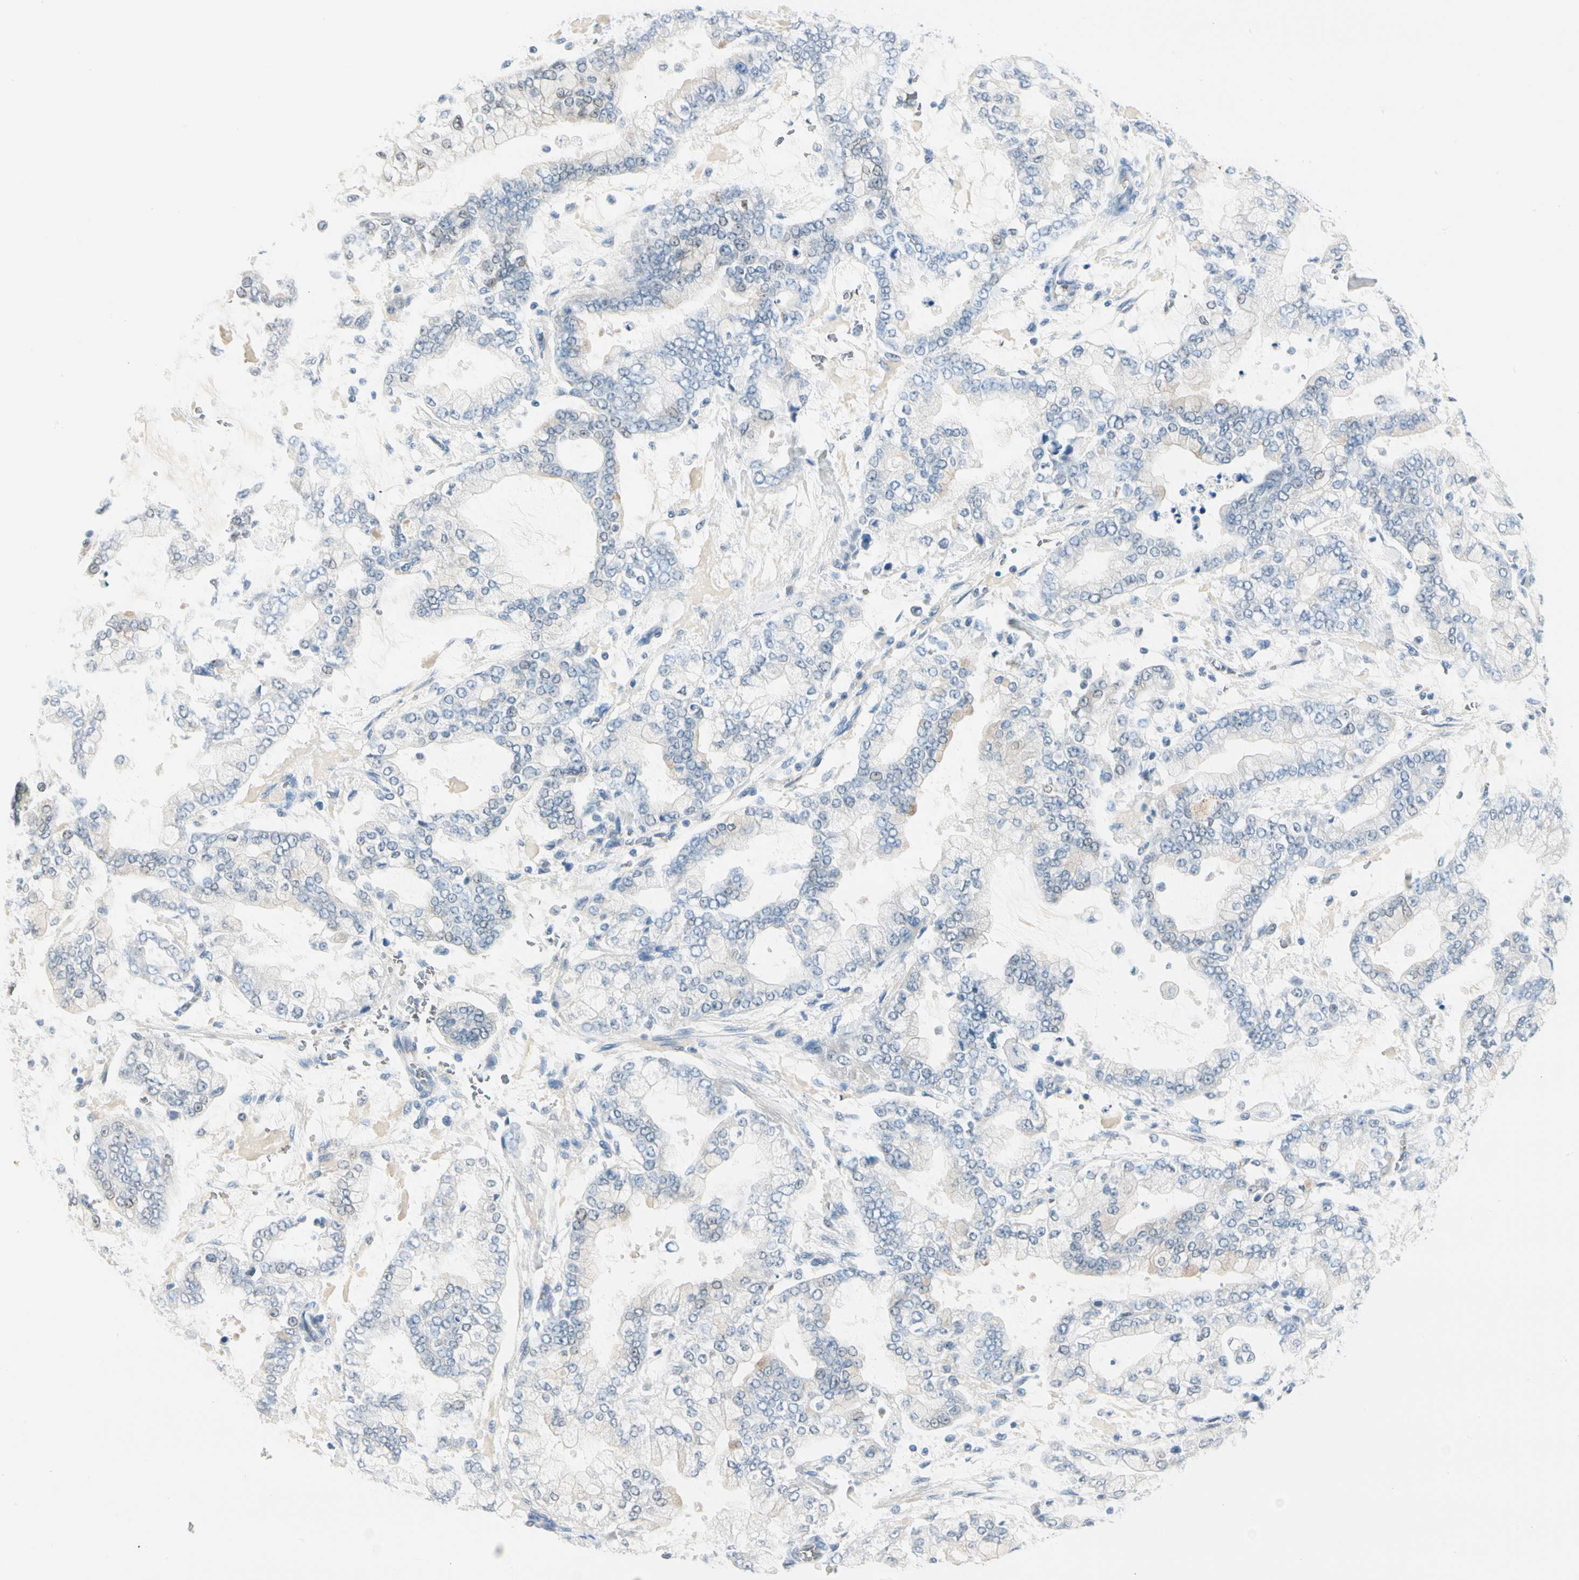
{"staining": {"intensity": "negative", "quantity": "none", "location": "none"}, "tissue": "stomach cancer", "cell_type": "Tumor cells", "image_type": "cancer", "snomed": [{"axis": "morphology", "description": "Normal tissue, NOS"}, {"axis": "morphology", "description": "Adenocarcinoma, NOS"}, {"axis": "topography", "description": "Stomach, upper"}, {"axis": "topography", "description": "Stomach"}], "caption": "DAB immunohistochemical staining of human adenocarcinoma (stomach) shows no significant expression in tumor cells.", "gene": "CA1", "patient": {"sex": "male", "age": 76}}